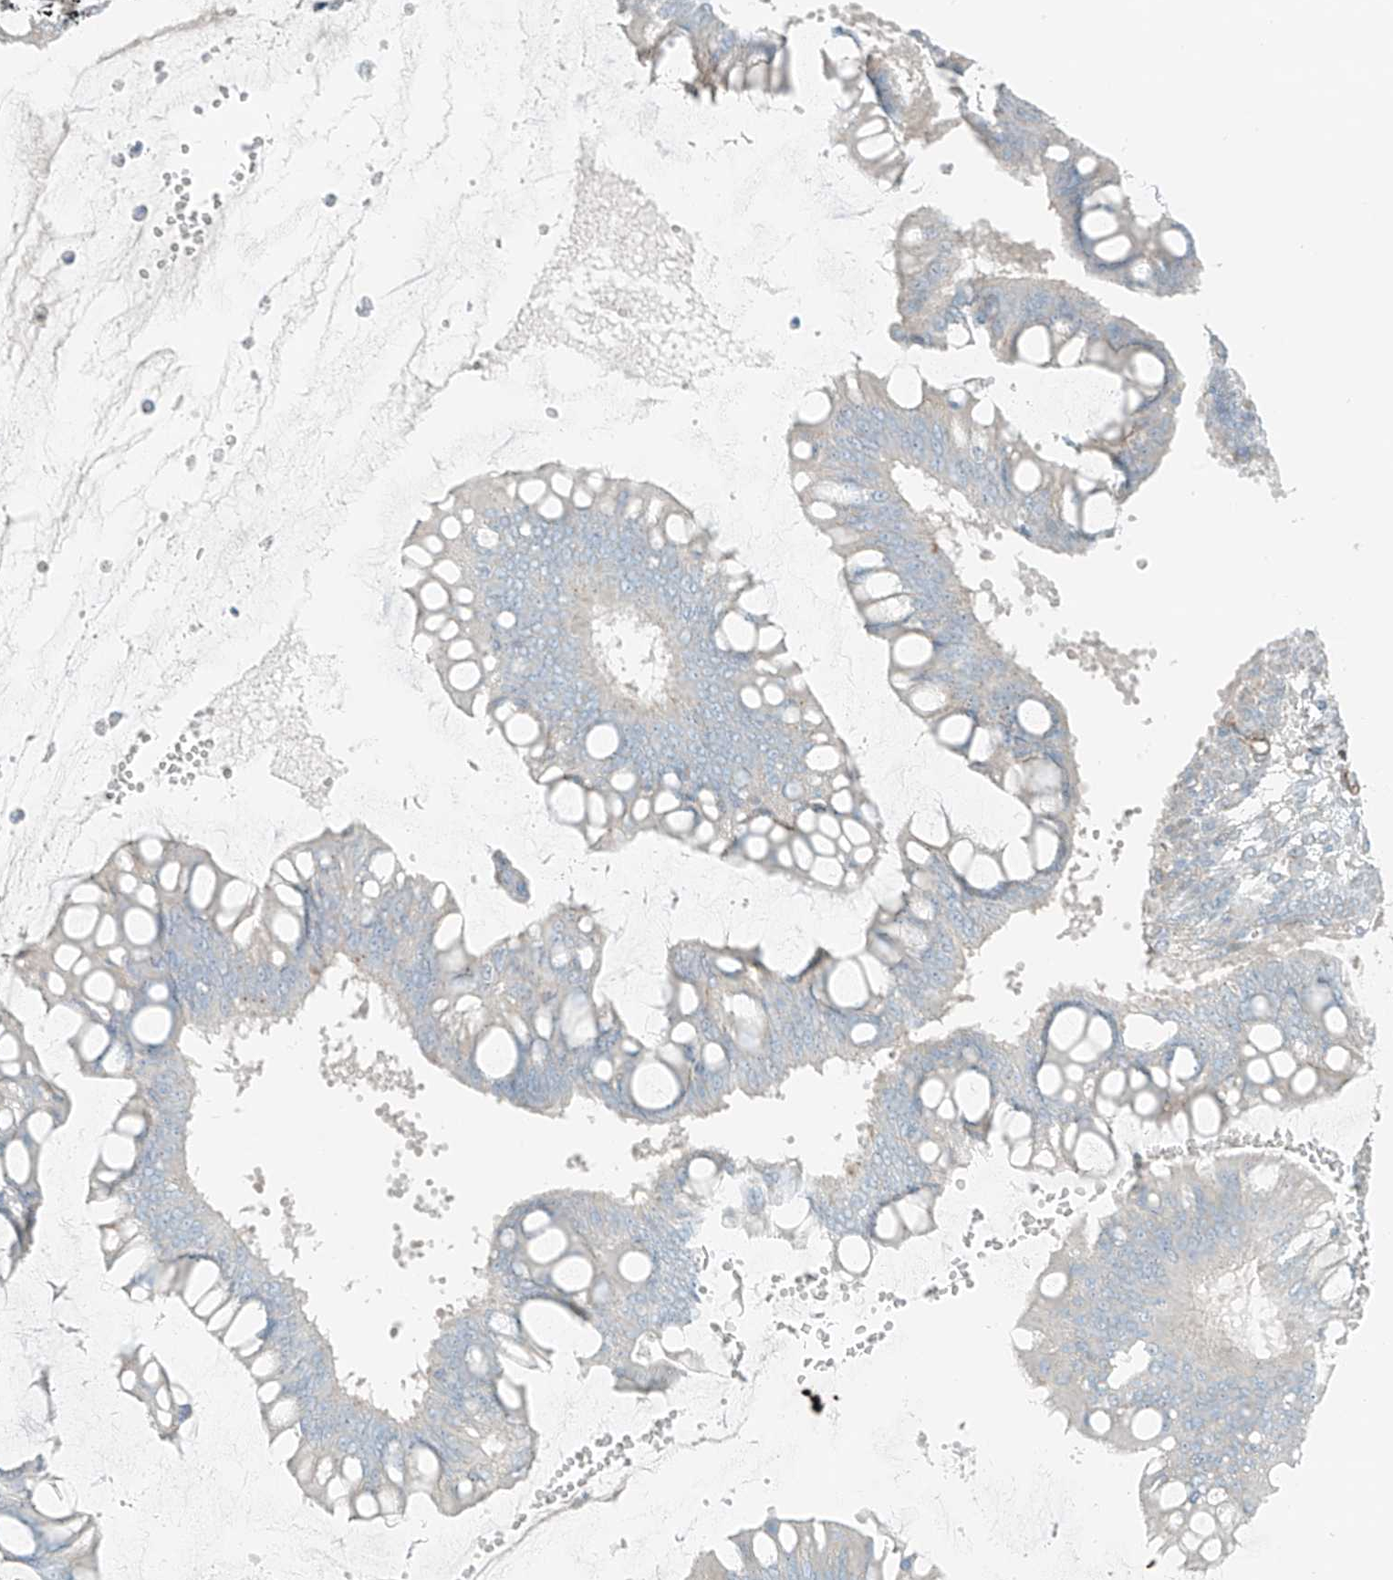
{"staining": {"intensity": "negative", "quantity": "none", "location": "none"}, "tissue": "ovarian cancer", "cell_type": "Tumor cells", "image_type": "cancer", "snomed": [{"axis": "morphology", "description": "Cystadenocarcinoma, mucinous, NOS"}, {"axis": "topography", "description": "Ovary"}], "caption": "Micrograph shows no significant protein staining in tumor cells of ovarian mucinous cystadenocarcinoma.", "gene": "SMCP", "patient": {"sex": "female", "age": 73}}